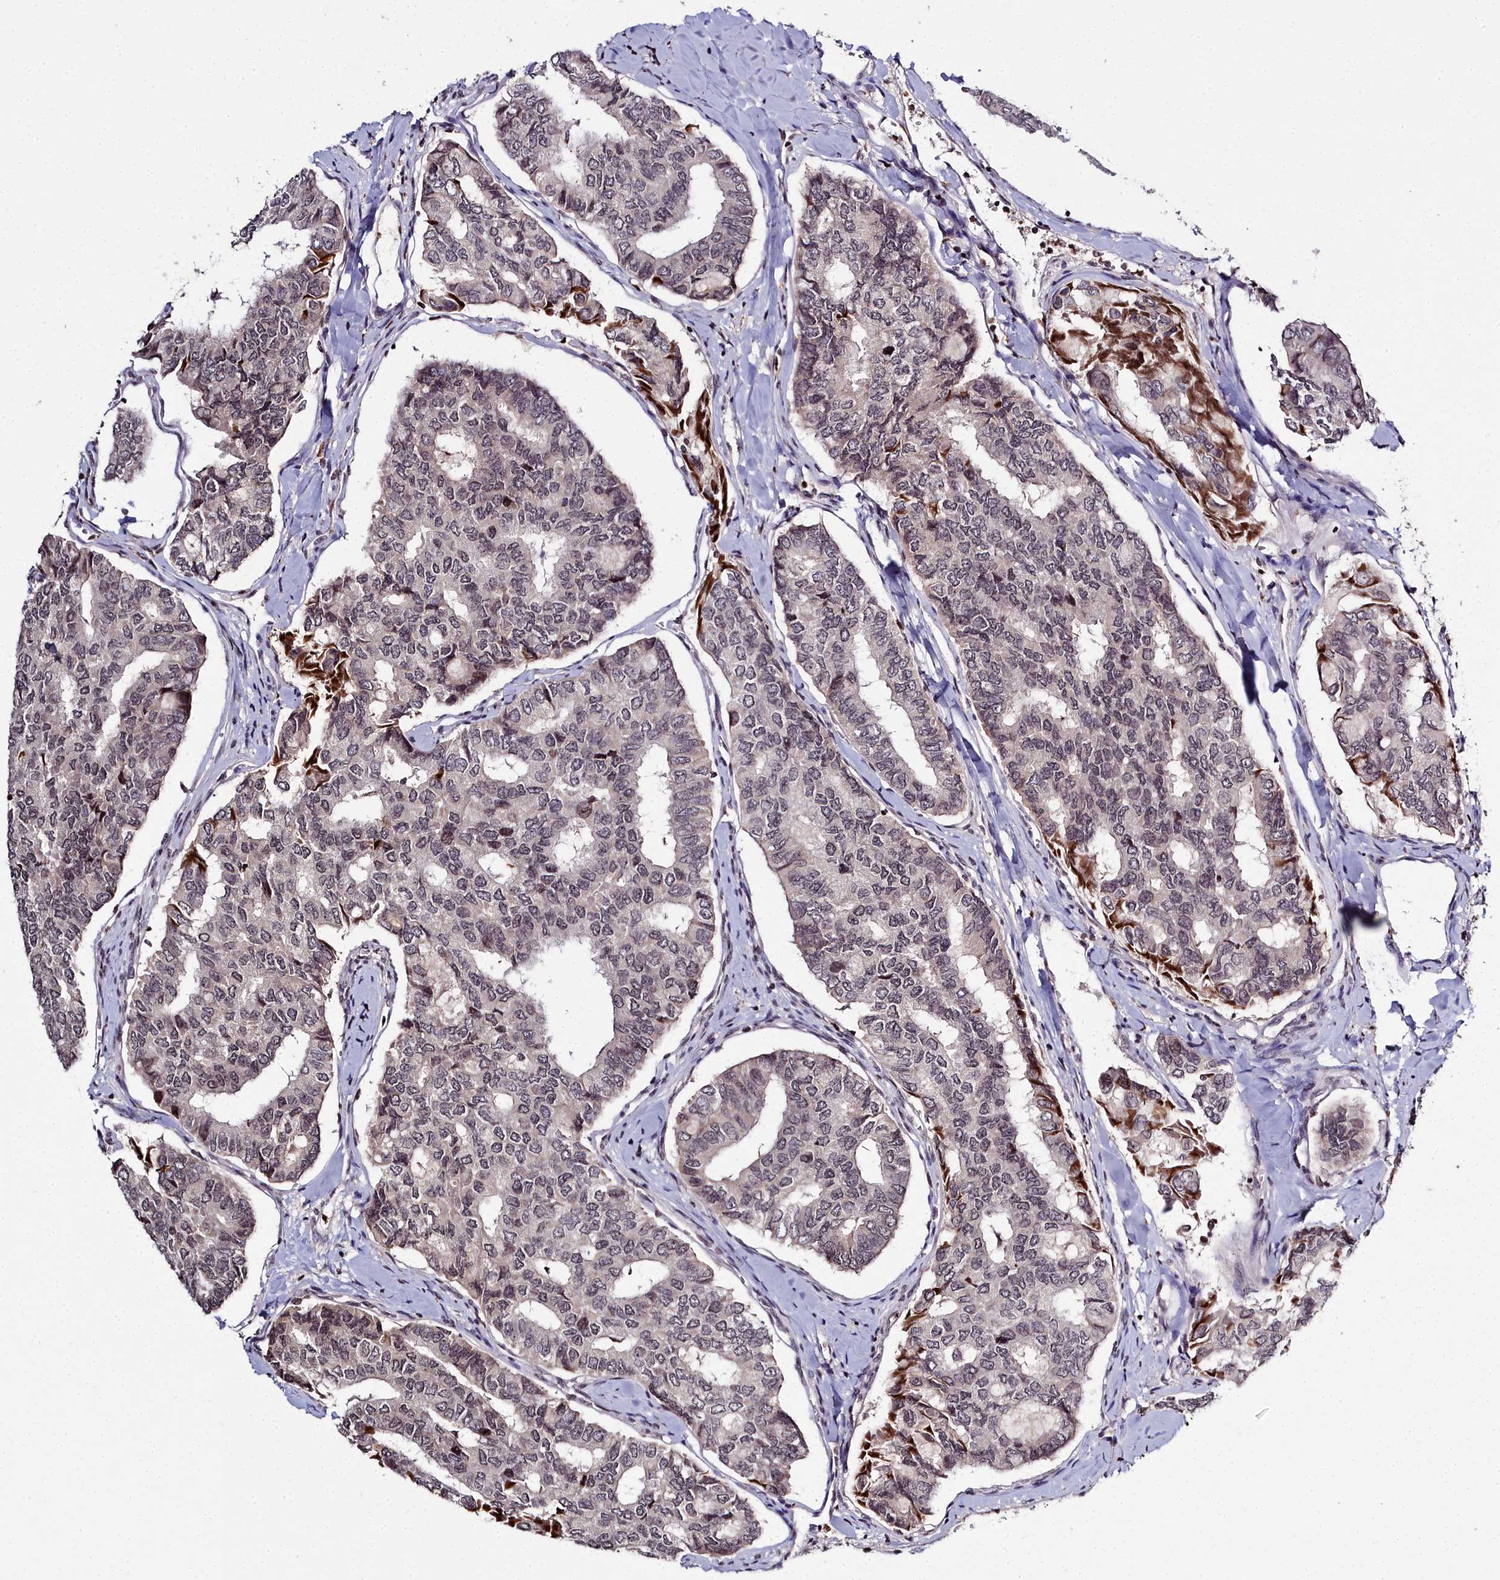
{"staining": {"intensity": "negative", "quantity": "none", "location": "none"}, "tissue": "thyroid cancer", "cell_type": "Tumor cells", "image_type": "cancer", "snomed": [{"axis": "morphology", "description": "Papillary adenocarcinoma, NOS"}, {"axis": "topography", "description": "Thyroid gland"}], "caption": "The photomicrograph exhibits no staining of tumor cells in thyroid cancer. (Brightfield microscopy of DAB (3,3'-diaminobenzidine) immunohistochemistry (IHC) at high magnification).", "gene": "FZD4", "patient": {"sex": "female", "age": 35}}